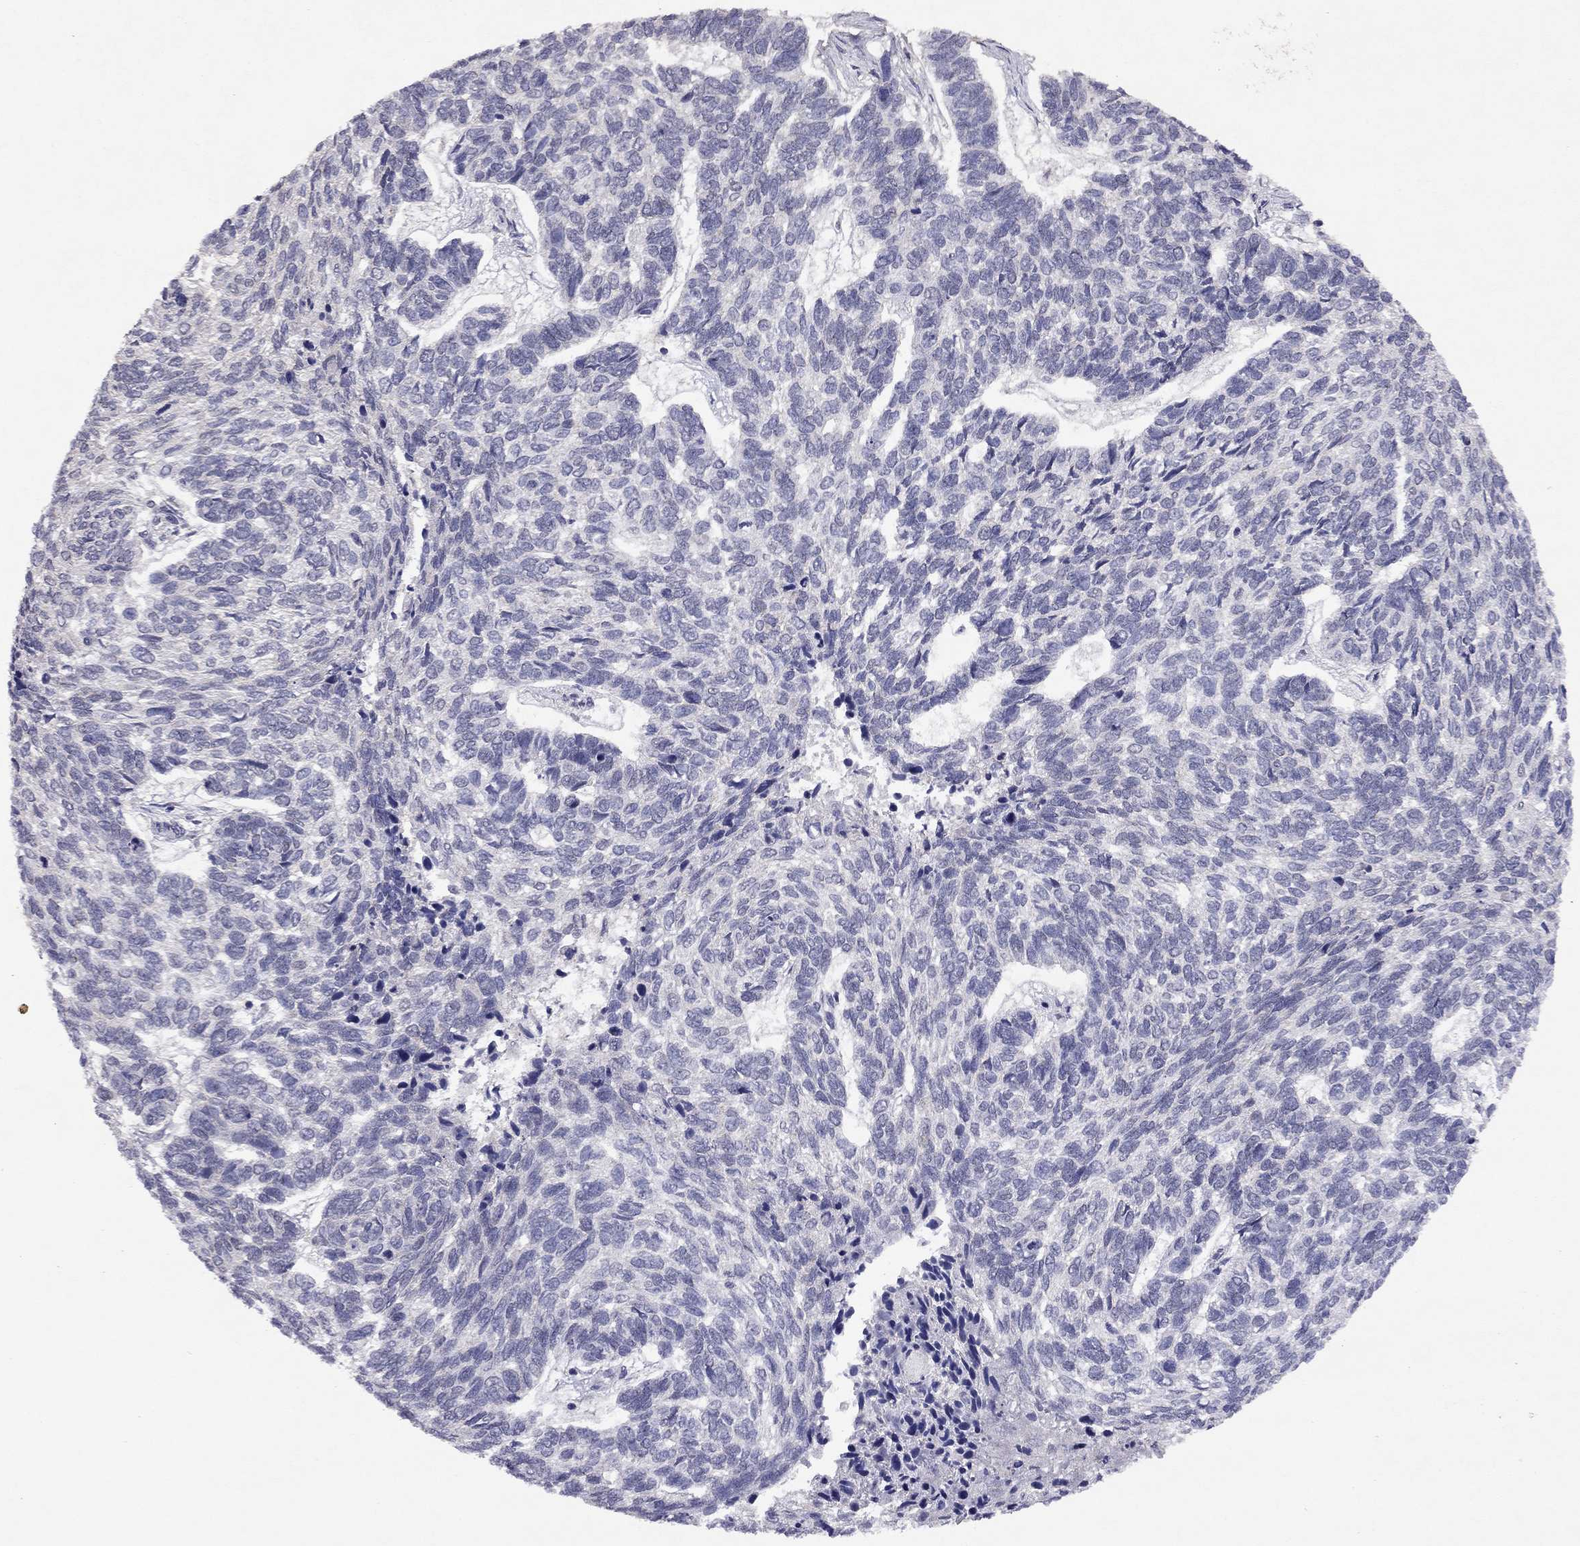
{"staining": {"intensity": "negative", "quantity": "none", "location": "none"}, "tissue": "skin cancer", "cell_type": "Tumor cells", "image_type": "cancer", "snomed": [{"axis": "morphology", "description": "Basal cell carcinoma"}, {"axis": "topography", "description": "Skin"}], "caption": "The immunohistochemistry (IHC) photomicrograph has no significant expression in tumor cells of skin basal cell carcinoma tissue. The staining is performed using DAB (3,3'-diaminobenzidine) brown chromogen with nuclei counter-stained in using hematoxylin.", "gene": "ESR2", "patient": {"sex": "female", "age": 65}}